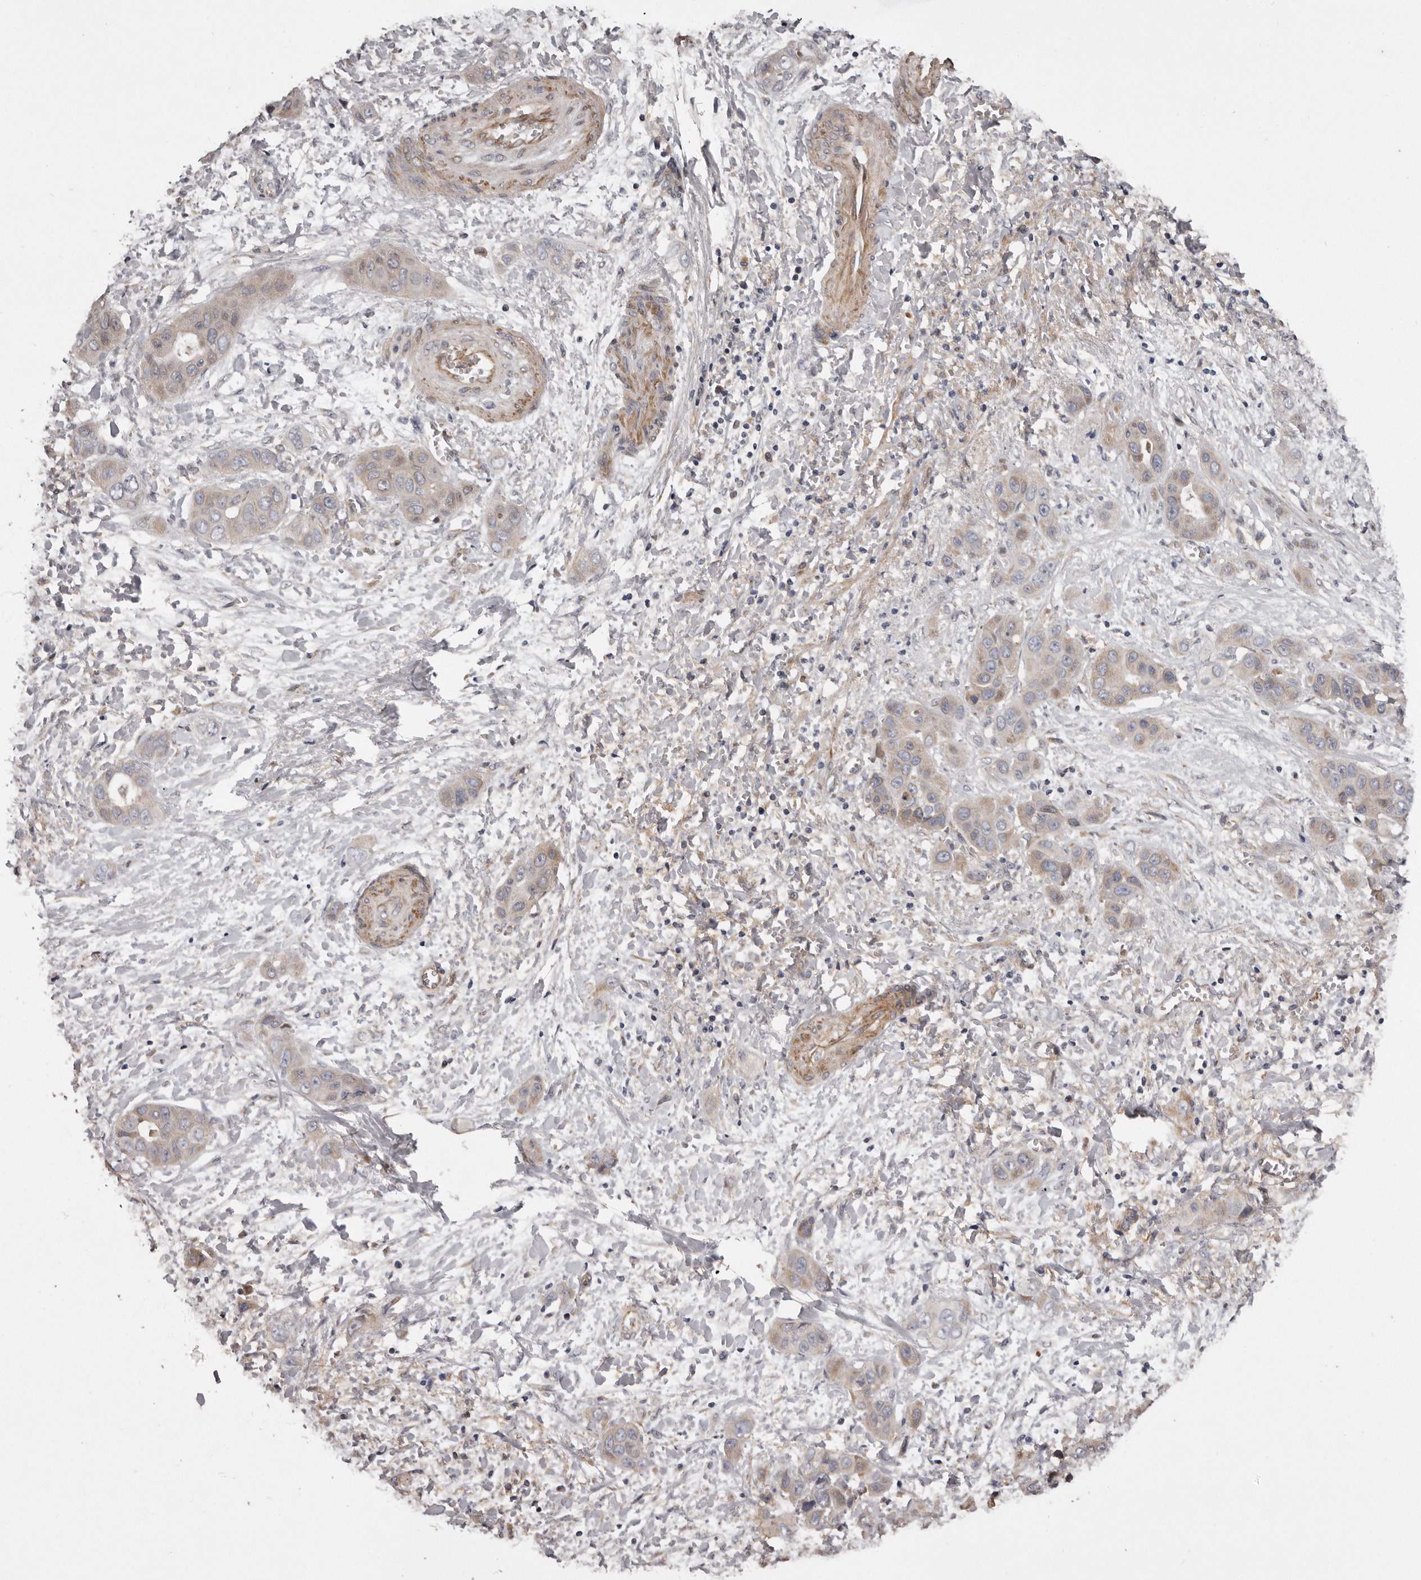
{"staining": {"intensity": "weak", "quantity": "<25%", "location": "cytoplasmic/membranous"}, "tissue": "liver cancer", "cell_type": "Tumor cells", "image_type": "cancer", "snomed": [{"axis": "morphology", "description": "Cholangiocarcinoma"}, {"axis": "topography", "description": "Liver"}], "caption": "Micrograph shows no protein staining in tumor cells of liver cholangiocarcinoma tissue. (Brightfield microscopy of DAB immunohistochemistry (IHC) at high magnification).", "gene": "ARMCX1", "patient": {"sex": "female", "age": 52}}